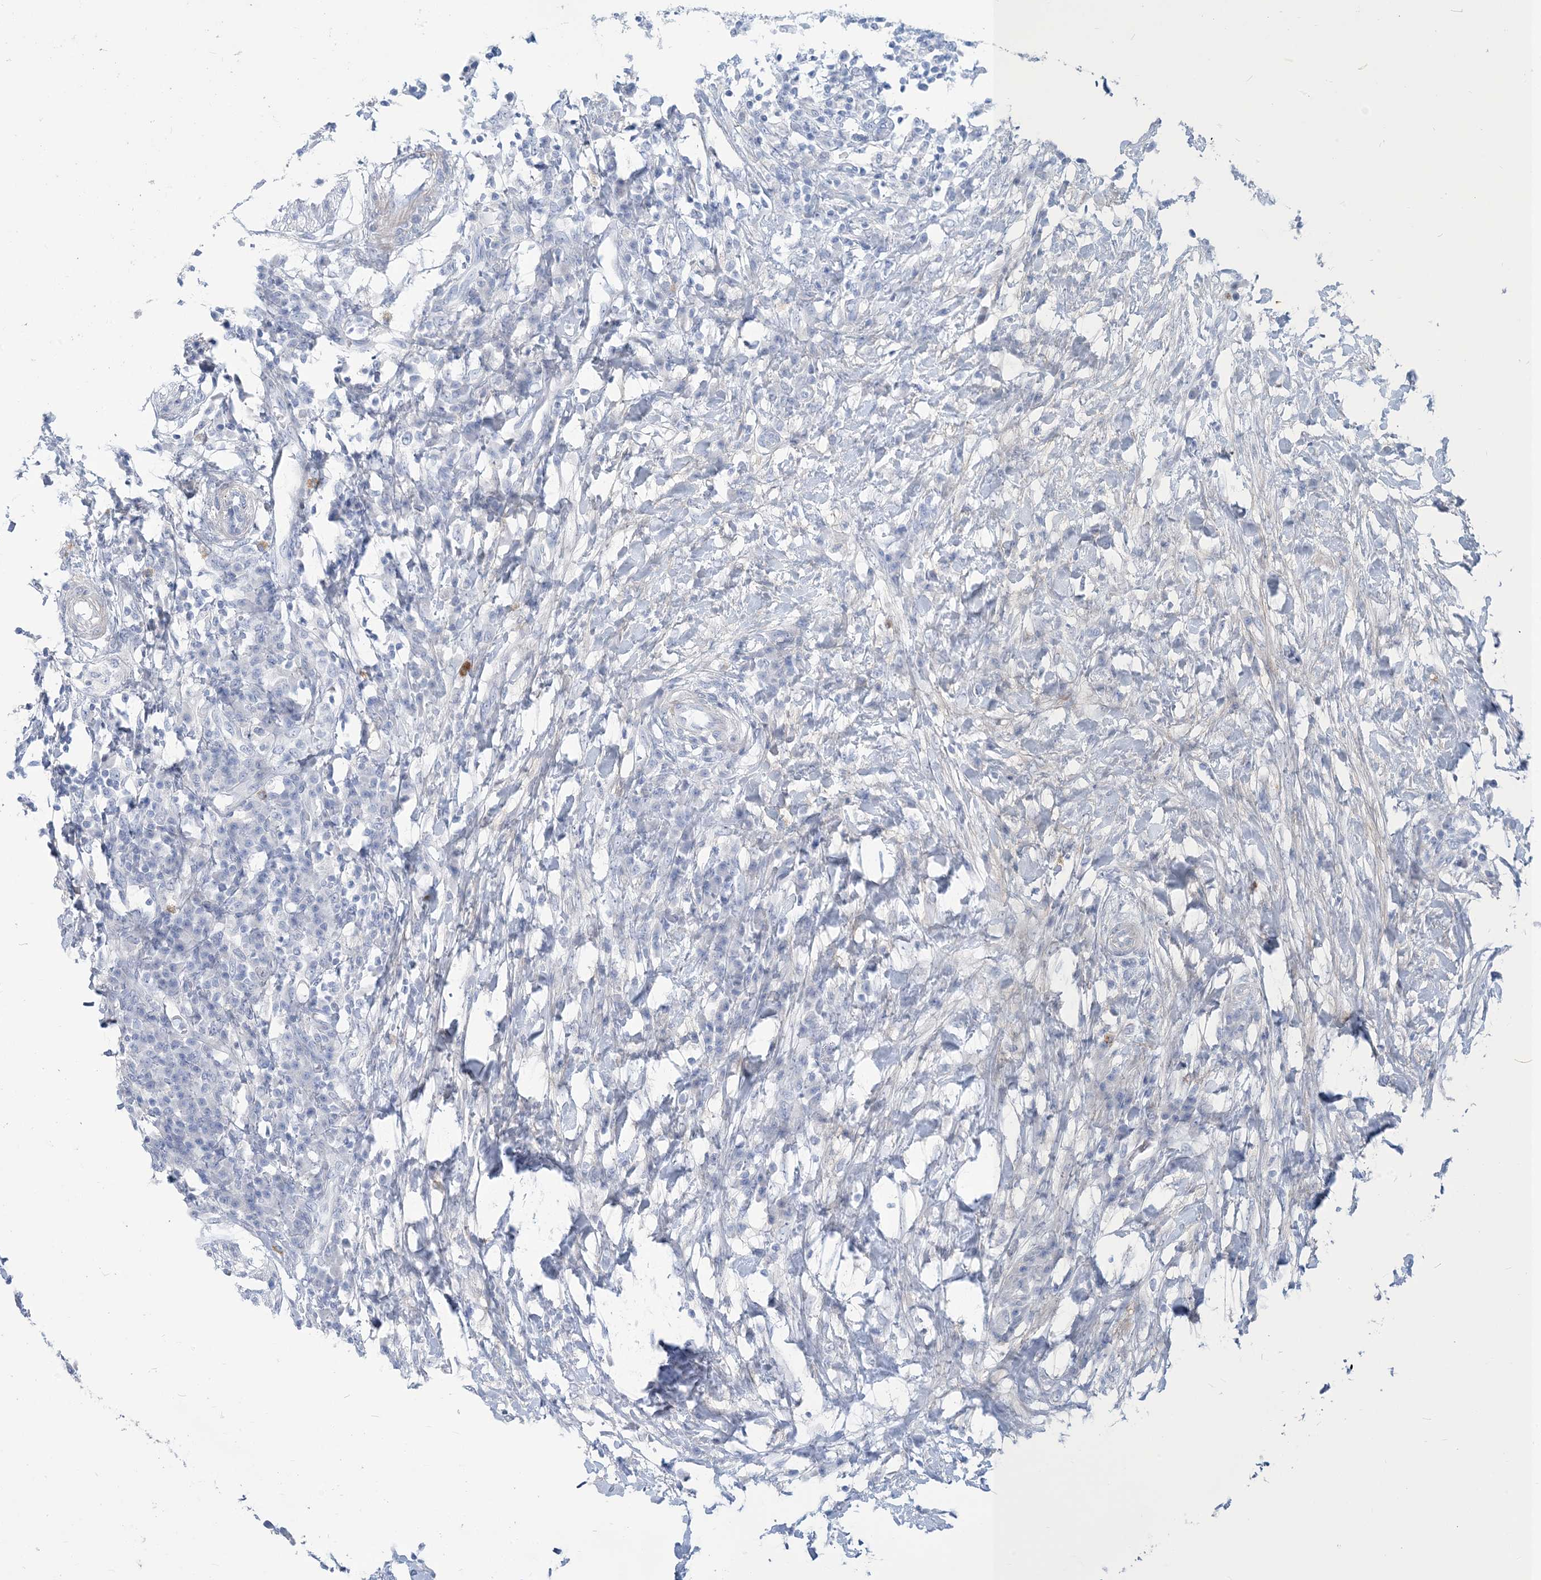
{"staining": {"intensity": "negative", "quantity": "none", "location": "none"}, "tissue": "colorectal cancer", "cell_type": "Tumor cells", "image_type": "cancer", "snomed": [{"axis": "morphology", "description": "Adenocarcinoma, NOS"}, {"axis": "topography", "description": "Colon"}], "caption": "Human adenocarcinoma (colorectal) stained for a protein using immunohistochemistry reveals no expression in tumor cells.", "gene": "MOXD1", "patient": {"sex": "male", "age": 83}}